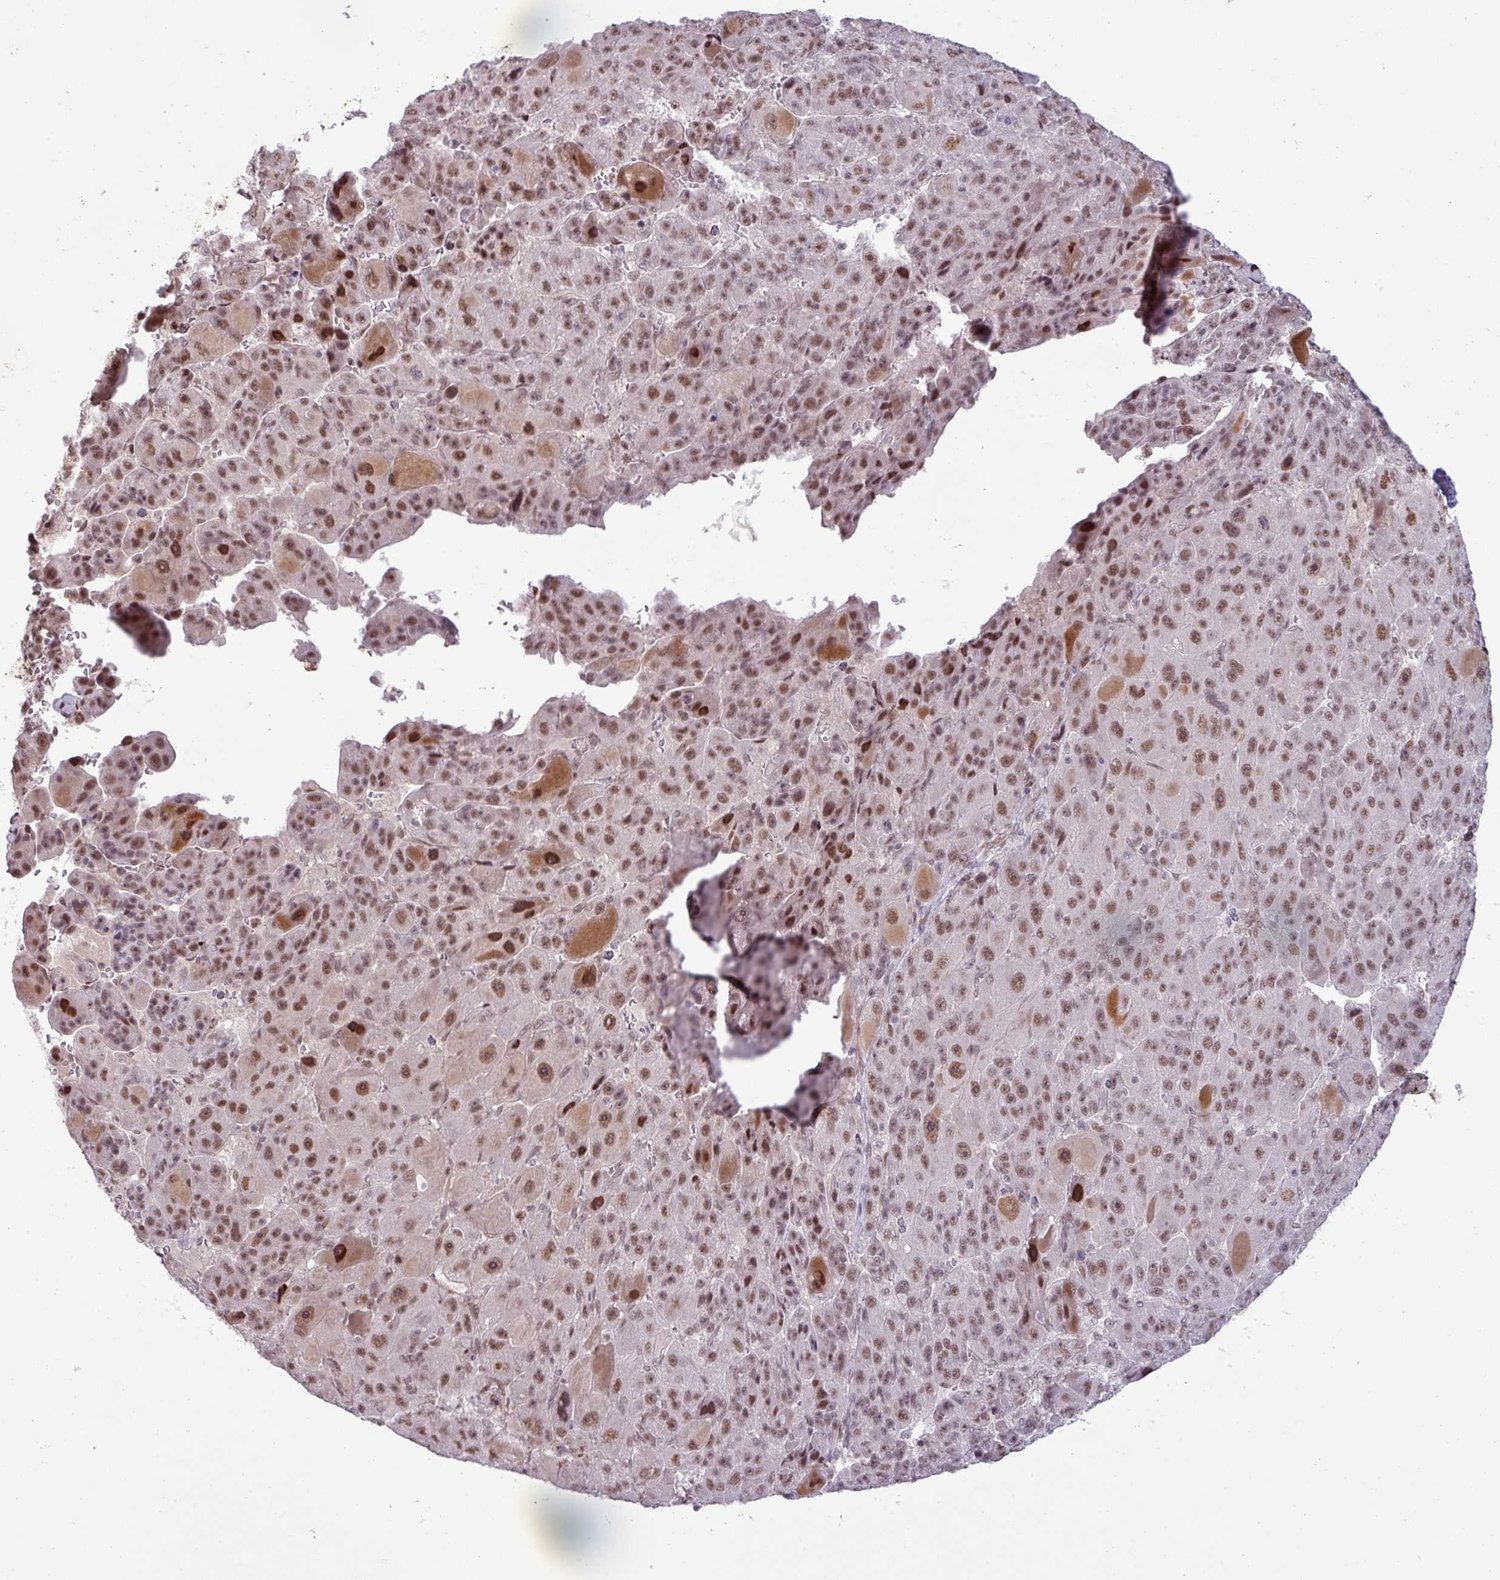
{"staining": {"intensity": "moderate", "quantity": ">75%", "location": "nuclear"}, "tissue": "liver cancer", "cell_type": "Tumor cells", "image_type": "cancer", "snomed": [{"axis": "morphology", "description": "Carcinoma, Hepatocellular, NOS"}, {"axis": "topography", "description": "Liver"}], "caption": "Liver hepatocellular carcinoma stained for a protein reveals moderate nuclear positivity in tumor cells. The staining is performed using DAB (3,3'-diaminobenzidine) brown chromogen to label protein expression. The nuclei are counter-stained blue using hematoxylin.", "gene": "PTPN20", "patient": {"sex": "male", "age": 76}}